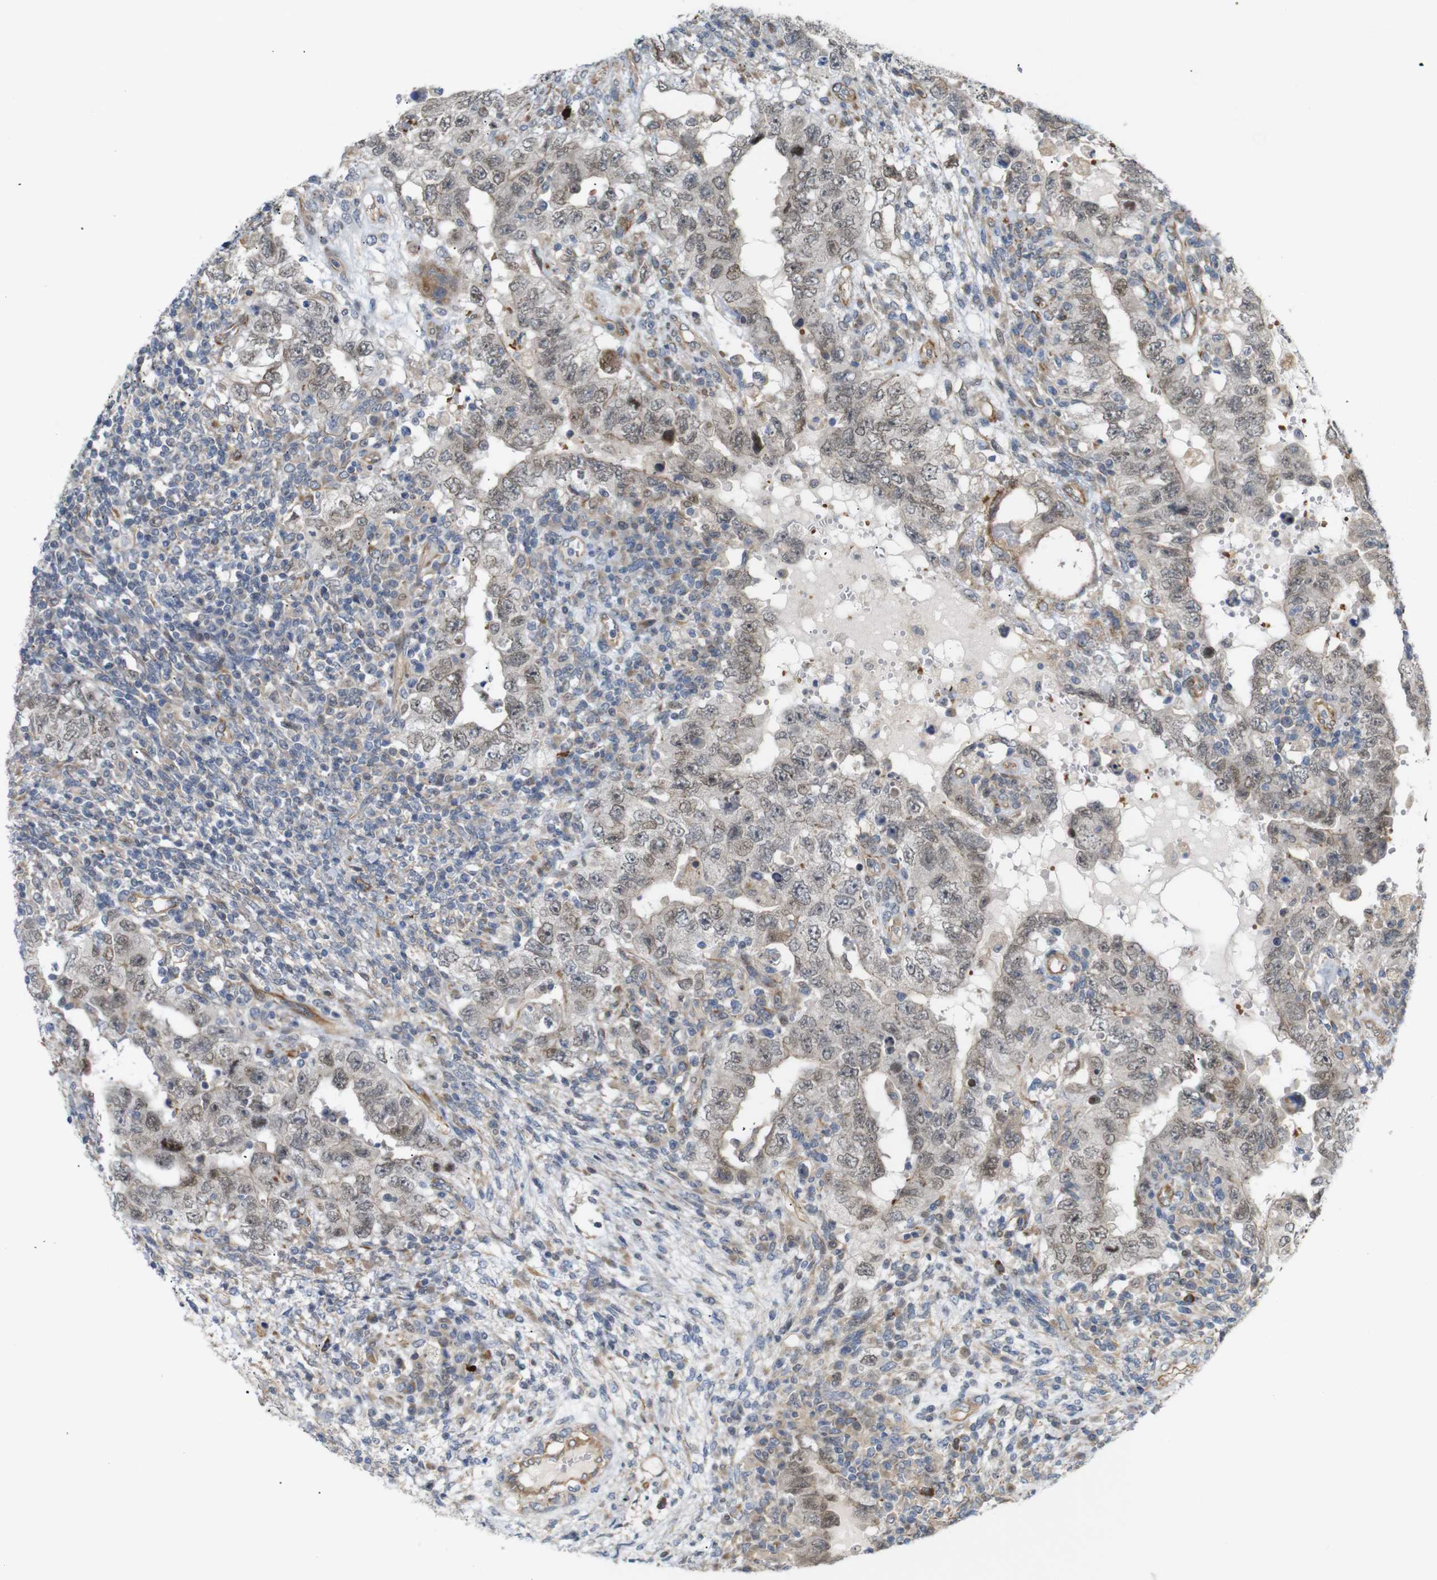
{"staining": {"intensity": "weak", "quantity": ">75%", "location": "nuclear"}, "tissue": "testis cancer", "cell_type": "Tumor cells", "image_type": "cancer", "snomed": [{"axis": "morphology", "description": "Carcinoma, Embryonal, NOS"}, {"axis": "topography", "description": "Testis"}], "caption": "Protein staining of testis embryonal carcinoma tissue displays weak nuclear positivity in approximately >75% of tumor cells.", "gene": "RPTOR", "patient": {"sex": "male", "age": 26}}